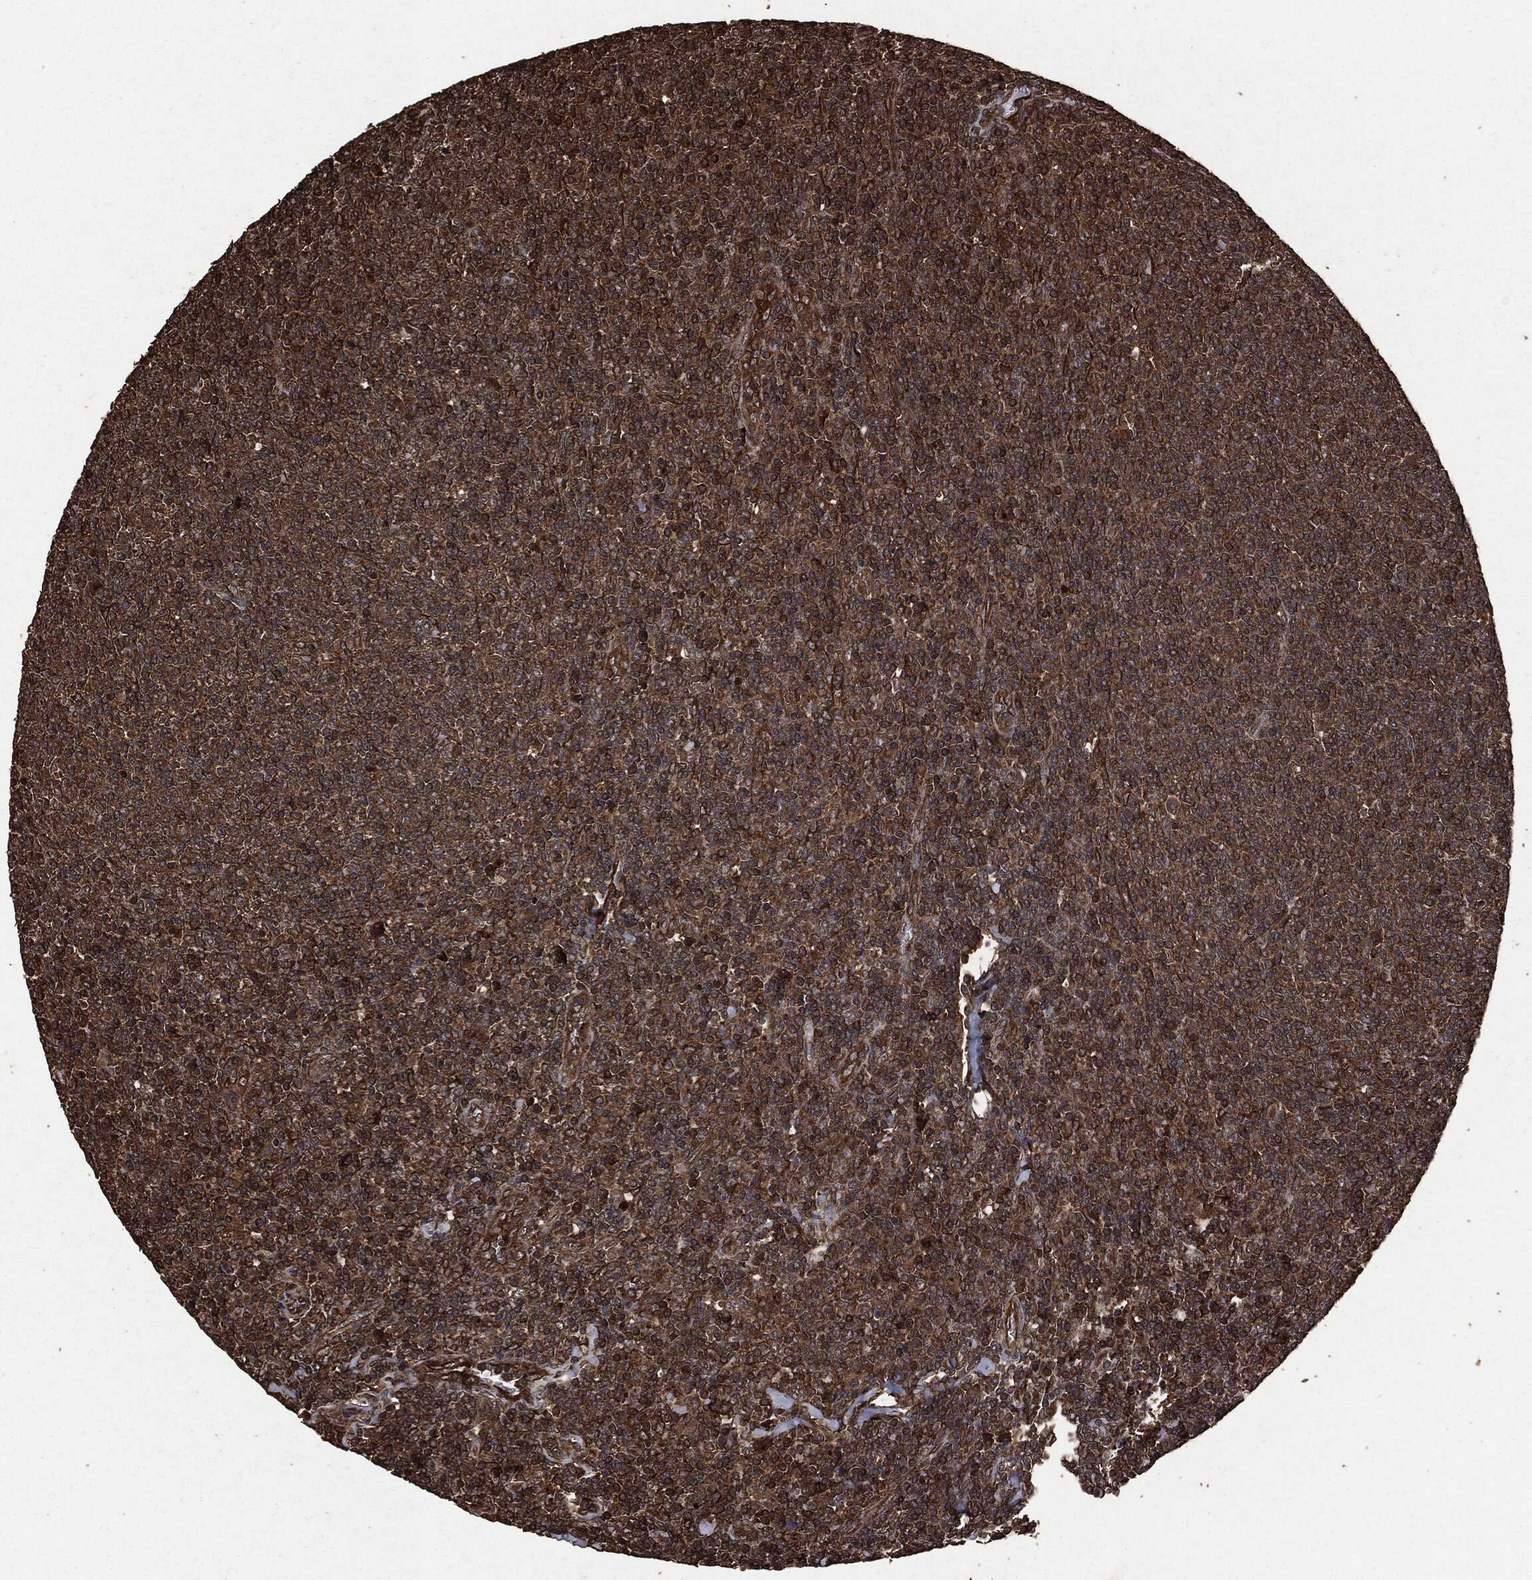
{"staining": {"intensity": "strong", "quantity": "25%-75%", "location": "cytoplasmic/membranous"}, "tissue": "lymphoma", "cell_type": "Tumor cells", "image_type": "cancer", "snomed": [{"axis": "morphology", "description": "Malignant lymphoma, non-Hodgkin's type, Low grade"}, {"axis": "topography", "description": "Lymph node"}], "caption": "Immunohistochemistry (IHC) (DAB (3,3'-diaminobenzidine)) staining of human lymphoma demonstrates strong cytoplasmic/membranous protein staining in approximately 25%-75% of tumor cells.", "gene": "HRAS", "patient": {"sex": "male", "age": 52}}